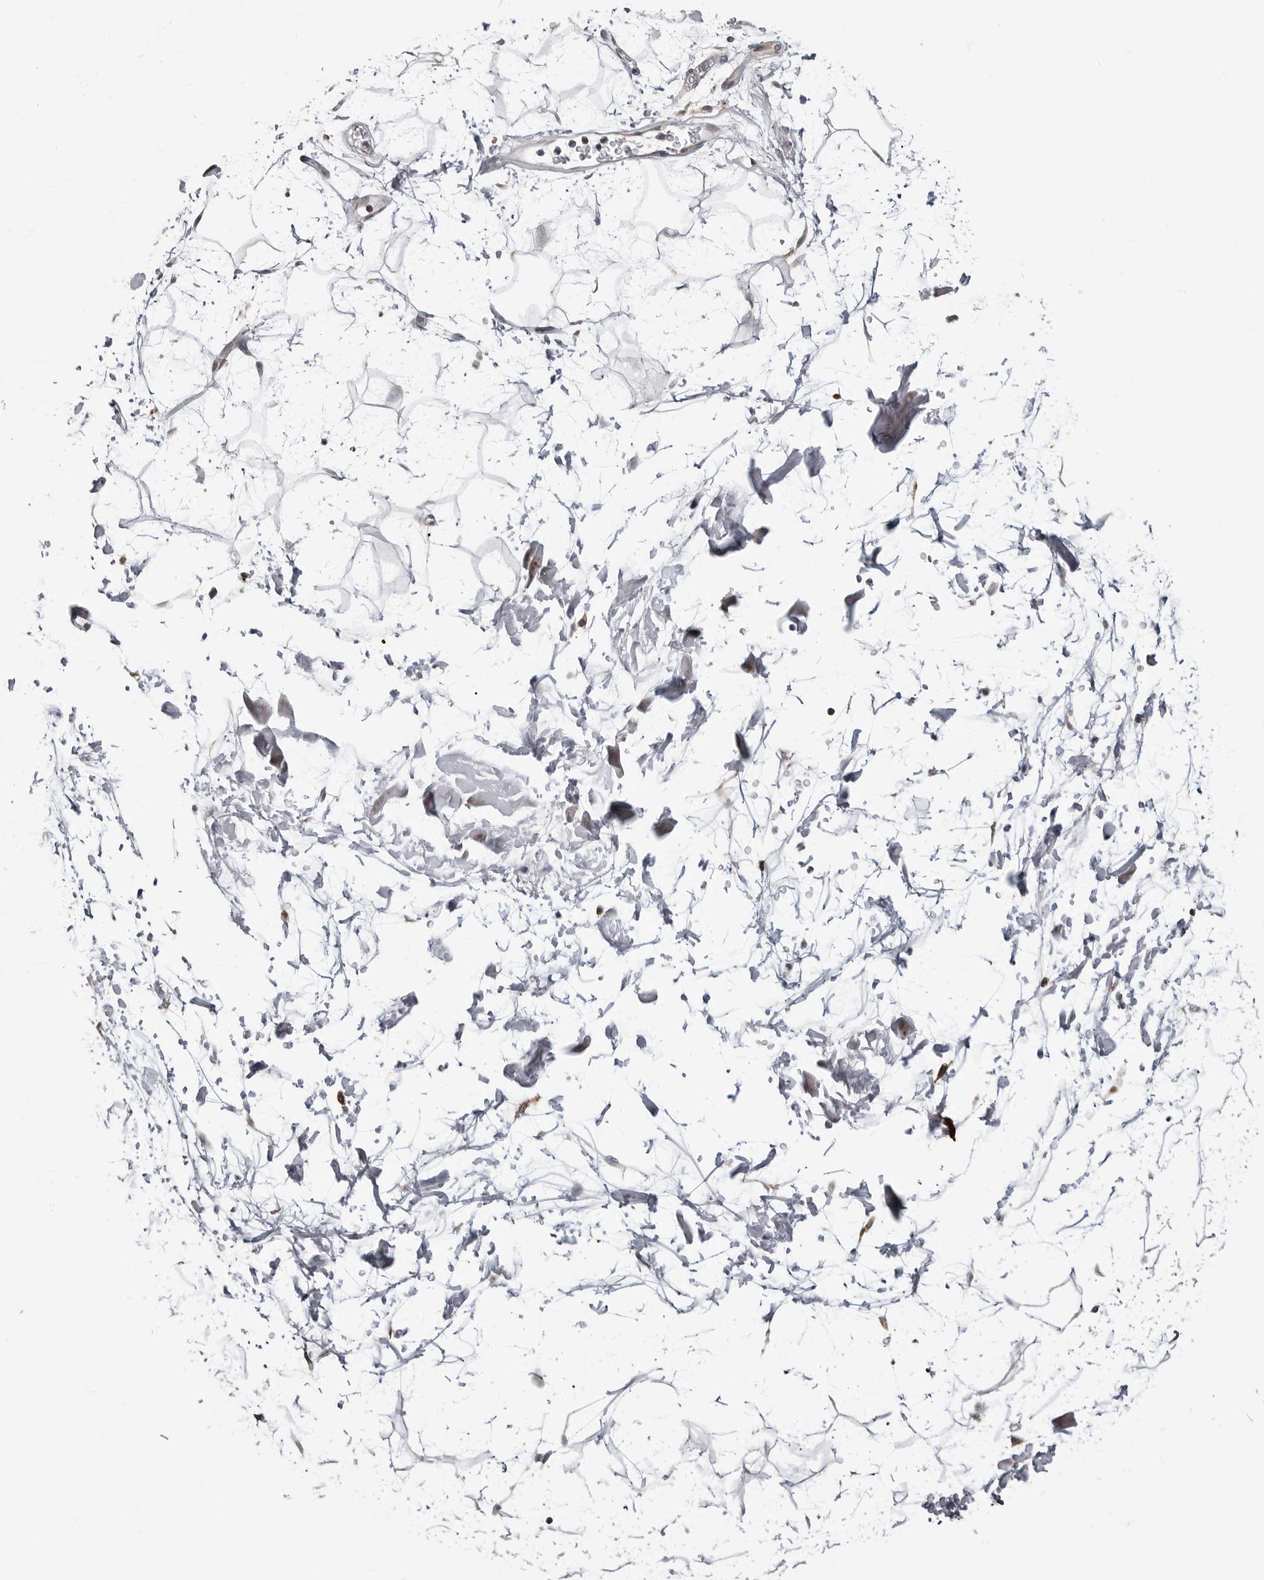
{"staining": {"intensity": "negative", "quantity": "none", "location": "none"}, "tissue": "adipose tissue", "cell_type": "Adipocytes", "image_type": "normal", "snomed": [{"axis": "morphology", "description": "Normal tissue, NOS"}, {"axis": "topography", "description": "Soft tissue"}], "caption": "This image is of normal adipose tissue stained with IHC to label a protein in brown with the nuclei are counter-stained blue. There is no expression in adipocytes. The staining was performed using DAB to visualize the protein expression in brown, while the nuclei were stained in blue with hematoxylin (Magnification: 20x).", "gene": "CXCR5", "patient": {"sex": "male", "age": 72}}